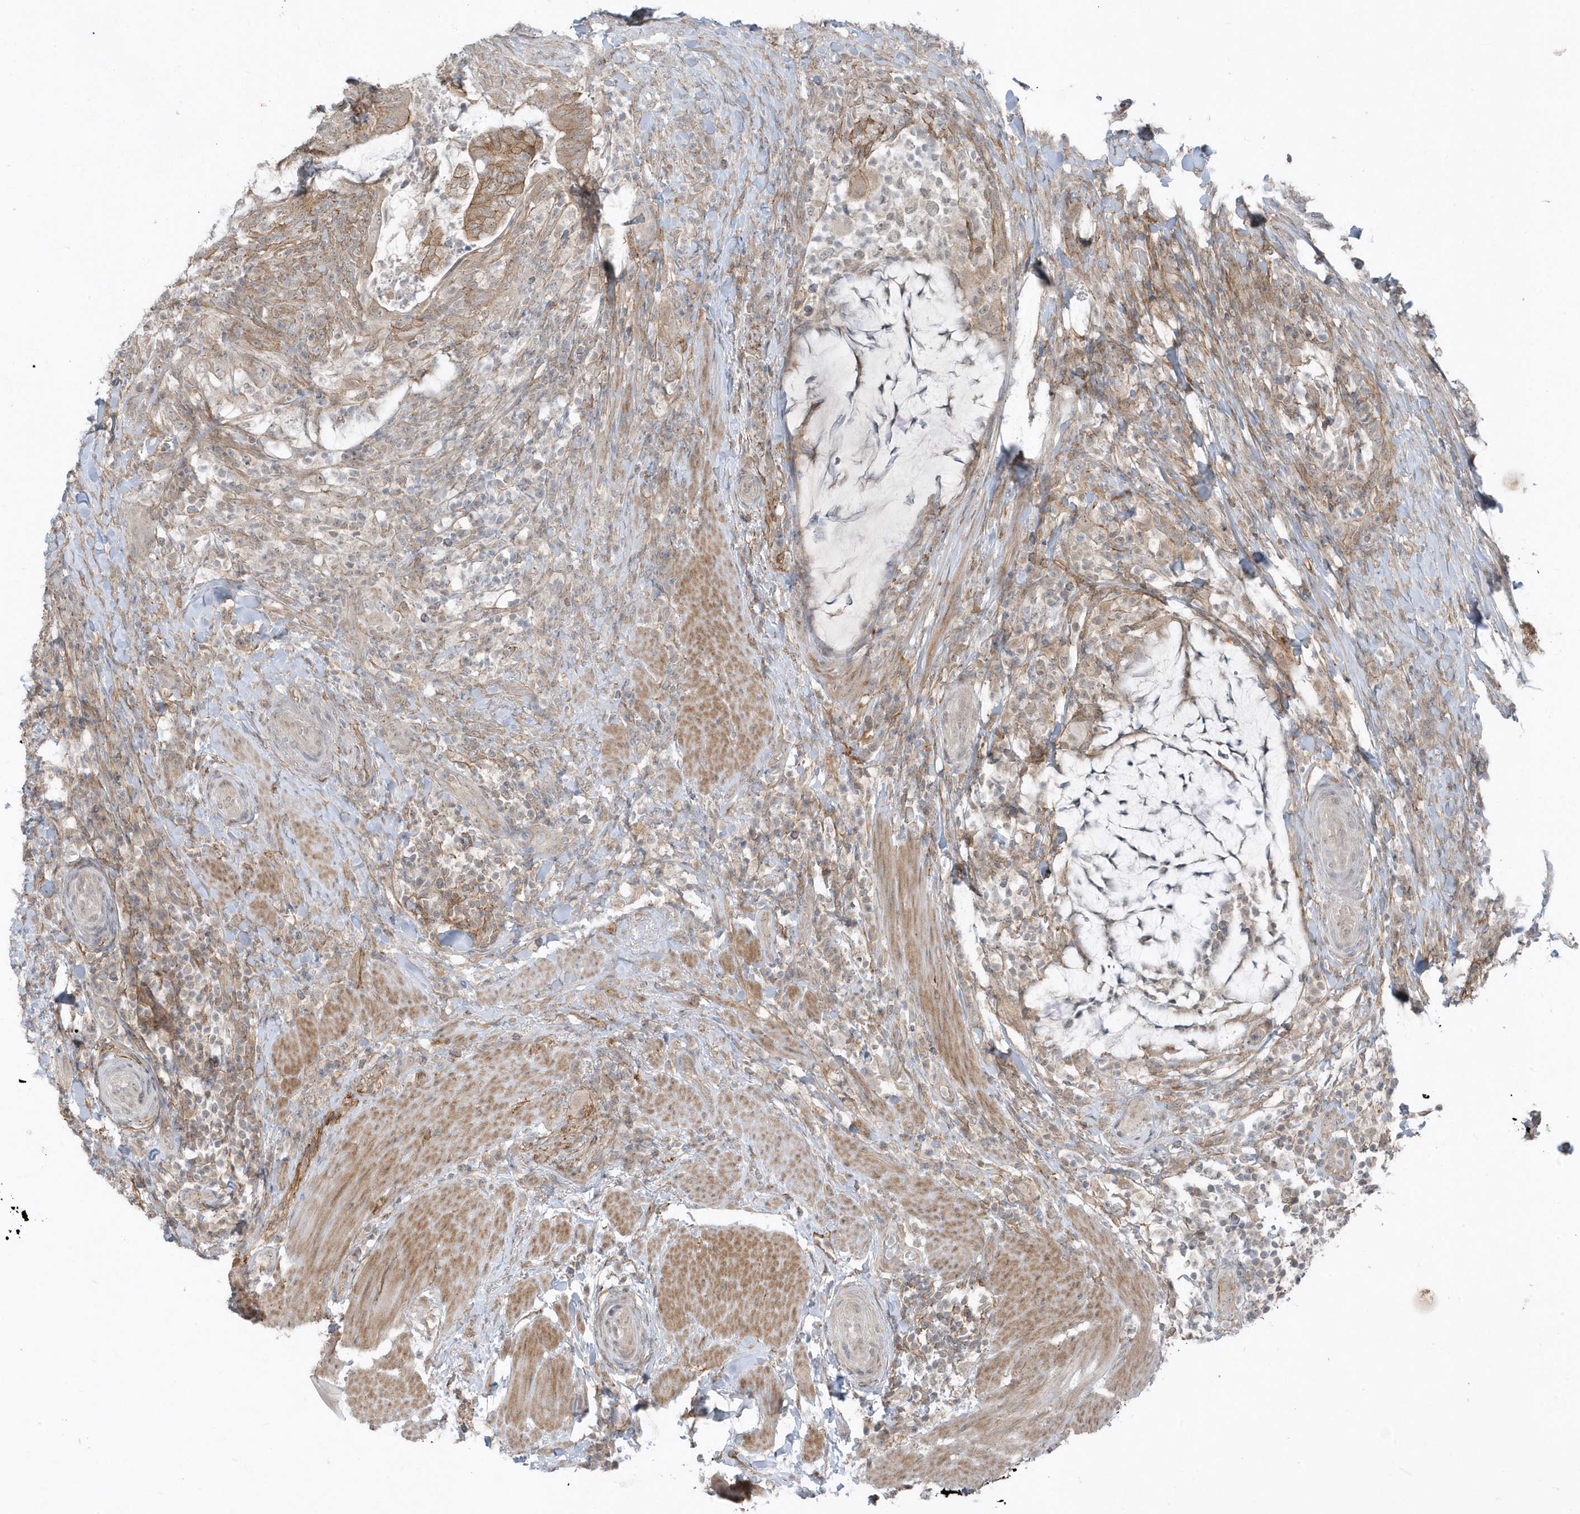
{"staining": {"intensity": "moderate", "quantity": ">75%", "location": "cytoplasmic/membranous"}, "tissue": "colorectal cancer", "cell_type": "Tumor cells", "image_type": "cancer", "snomed": [{"axis": "morphology", "description": "Adenocarcinoma, NOS"}, {"axis": "topography", "description": "Colon"}], "caption": "There is medium levels of moderate cytoplasmic/membranous positivity in tumor cells of adenocarcinoma (colorectal), as demonstrated by immunohistochemical staining (brown color).", "gene": "PARD3B", "patient": {"sex": "female", "age": 66}}